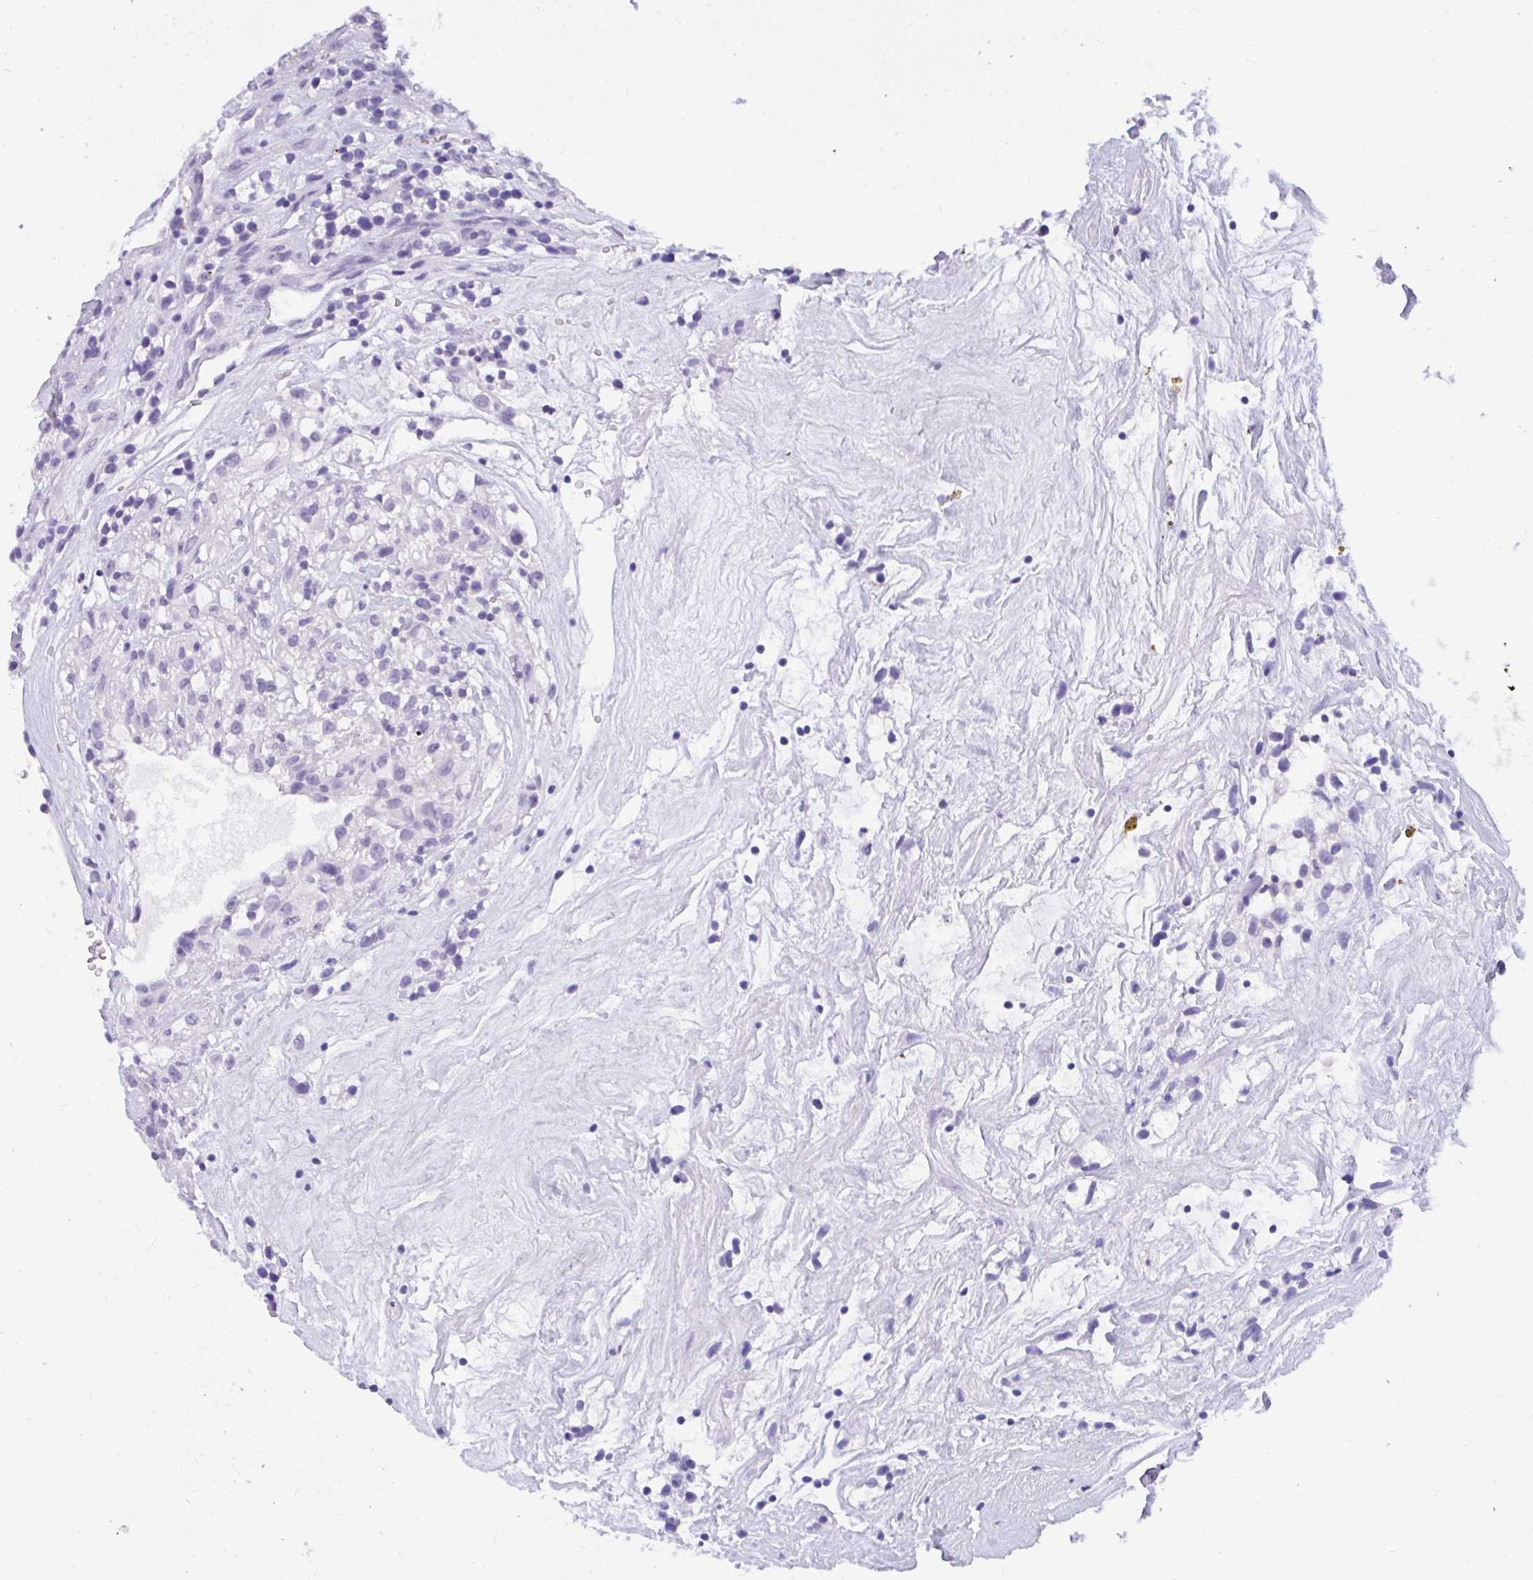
{"staining": {"intensity": "negative", "quantity": "none", "location": "none"}, "tissue": "renal cancer", "cell_type": "Tumor cells", "image_type": "cancer", "snomed": [{"axis": "morphology", "description": "Adenocarcinoma, NOS"}, {"axis": "topography", "description": "Kidney"}], "caption": "Immunohistochemistry of renal cancer exhibits no staining in tumor cells.", "gene": "PPP1CA", "patient": {"sex": "female", "age": 57}}